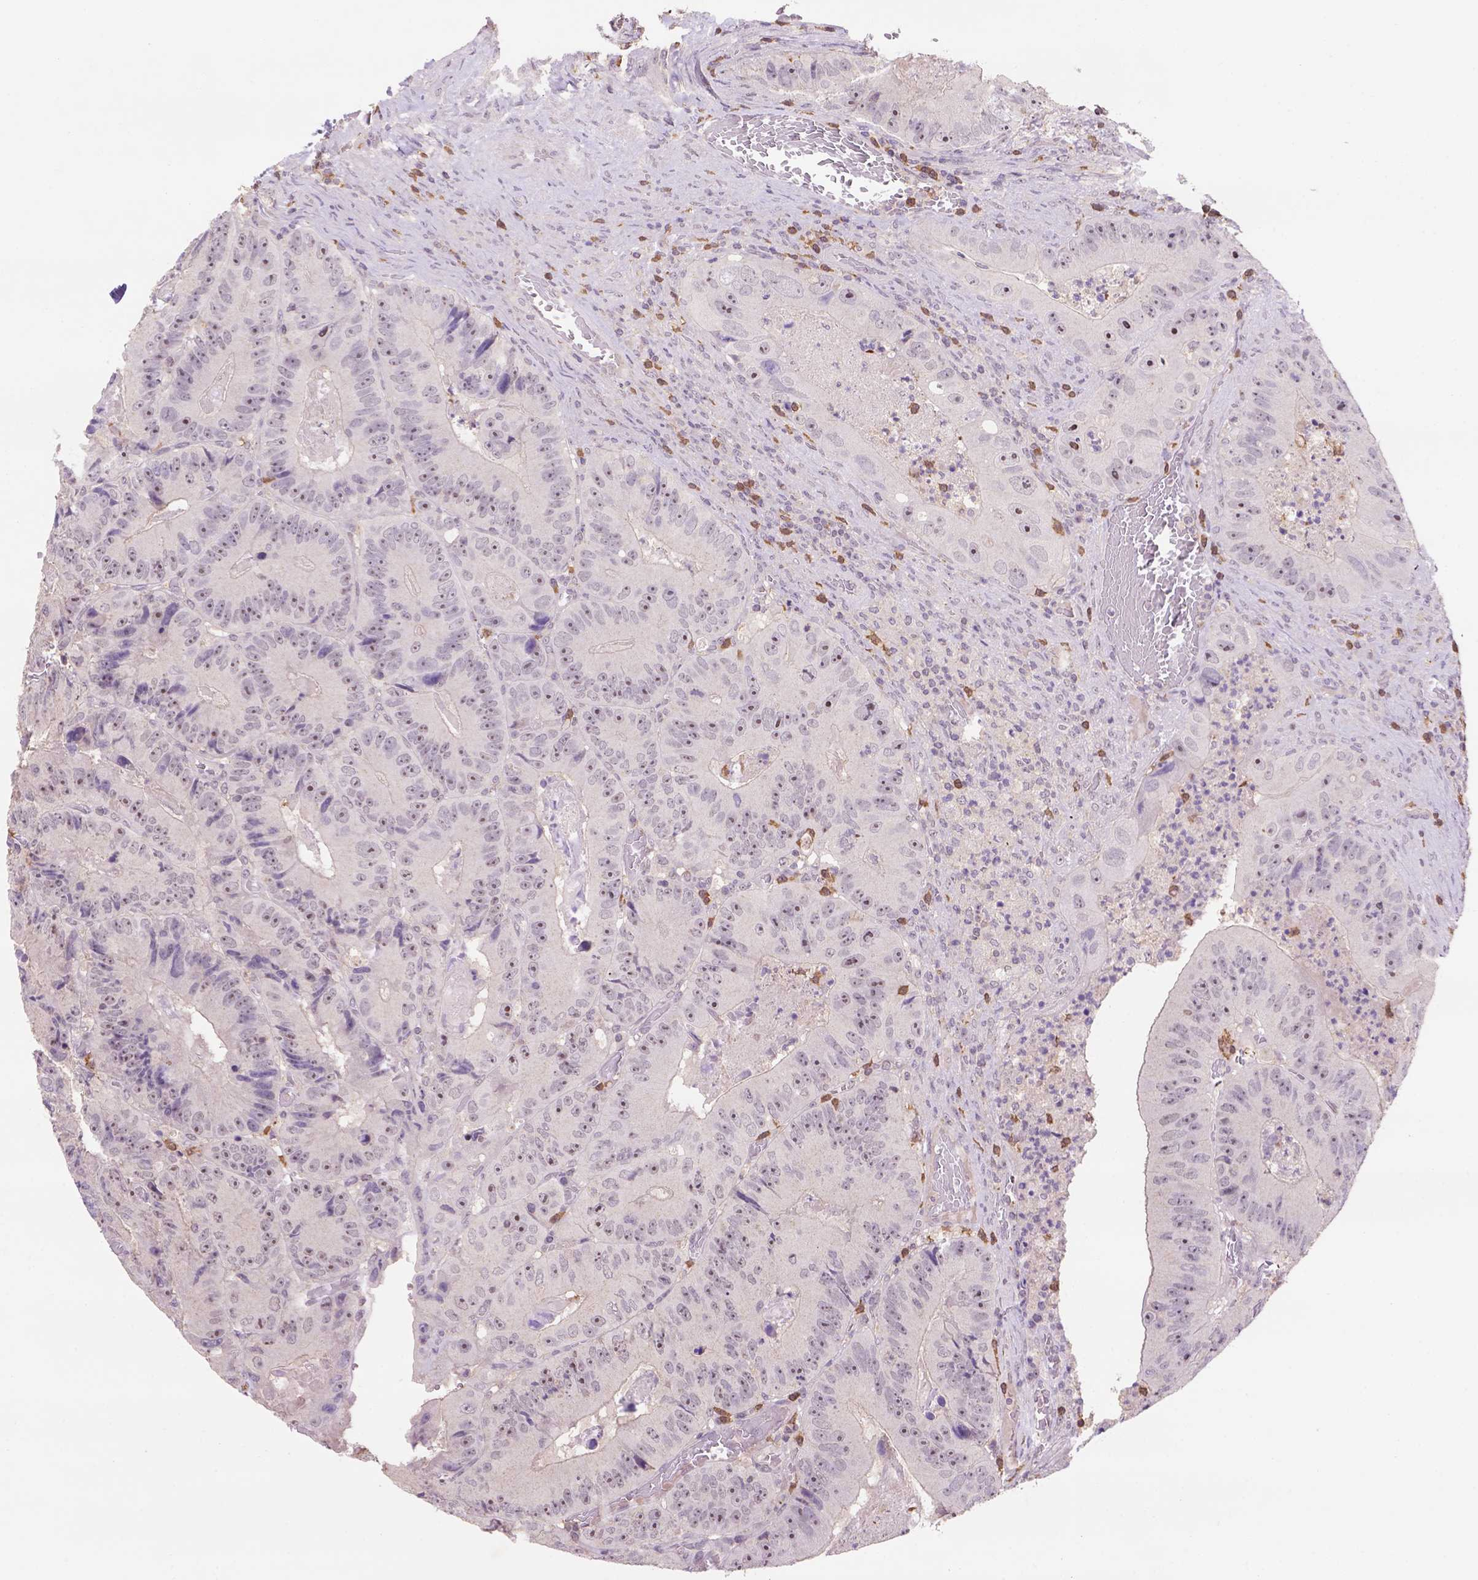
{"staining": {"intensity": "weak", "quantity": ">75%", "location": "nuclear"}, "tissue": "colorectal cancer", "cell_type": "Tumor cells", "image_type": "cancer", "snomed": [{"axis": "morphology", "description": "Adenocarcinoma, NOS"}, {"axis": "topography", "description": "Colon"}], "caption": "About >75% of tumor cells in human colorectal cancer reveal weak nuclear protein staining as visualized by brown immunohistochemical staining.", "gene": "SCML4", "patient": {"sex": "female", "age": 86}}